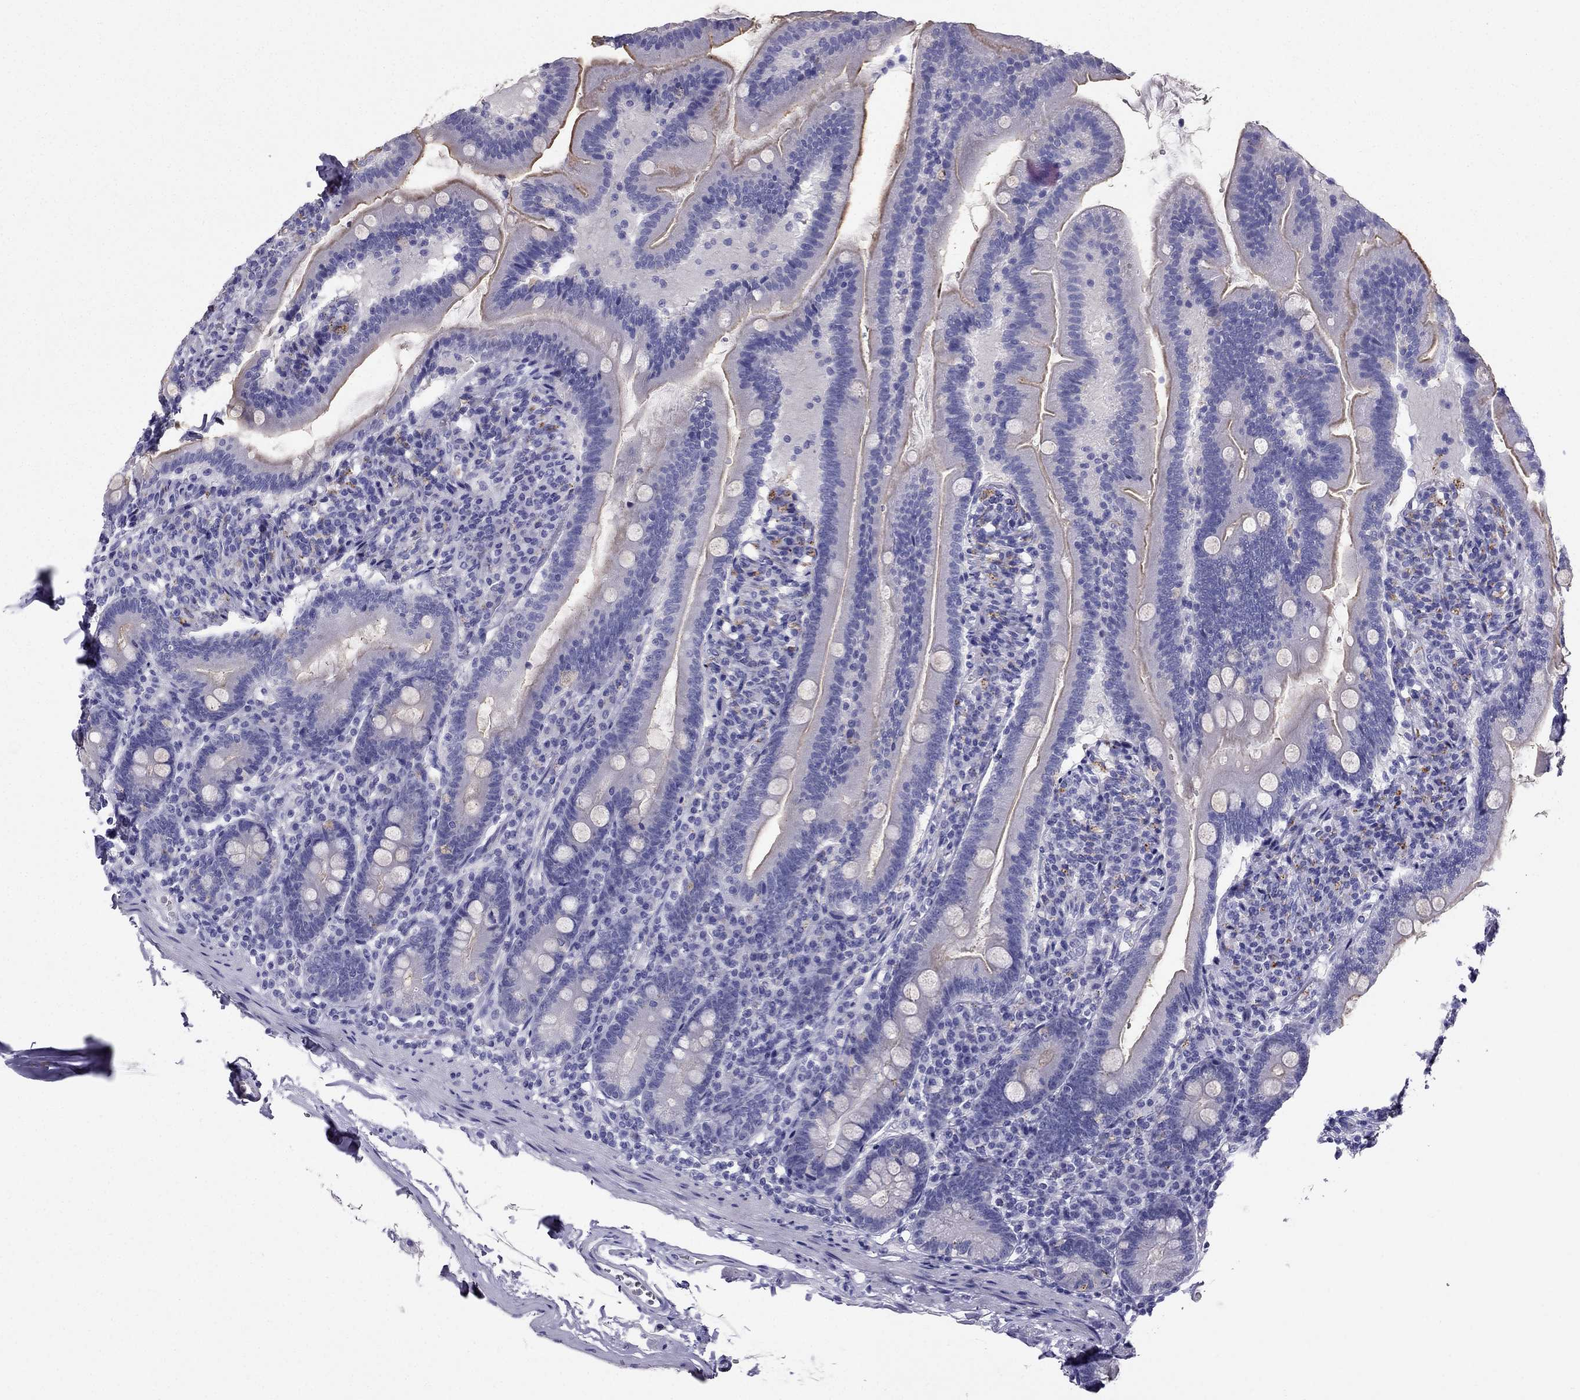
{"staining": {"intensity": "moderate", "quantity": "<25%", "location": "cytoplasmic/membranous"}, "tissue": "duodenum", "cell_type": "Glandular cells", "image_type": "normal", "snomed": [{"axis": "morphology", "description": "Normal tissue, NOS"}, {"axis": "topography", "description": "Duodenum"}], "caption": "This image demonstrates normal duodenum stained with immunohistochemistry to label a protein in brown. The cytoplasmic/membranous of glandular cells show moderate positivity for the protein. Nuclei are counter-stained blue.", "gene": "PTH", "patient": {"sex": "female", "age": 67}}